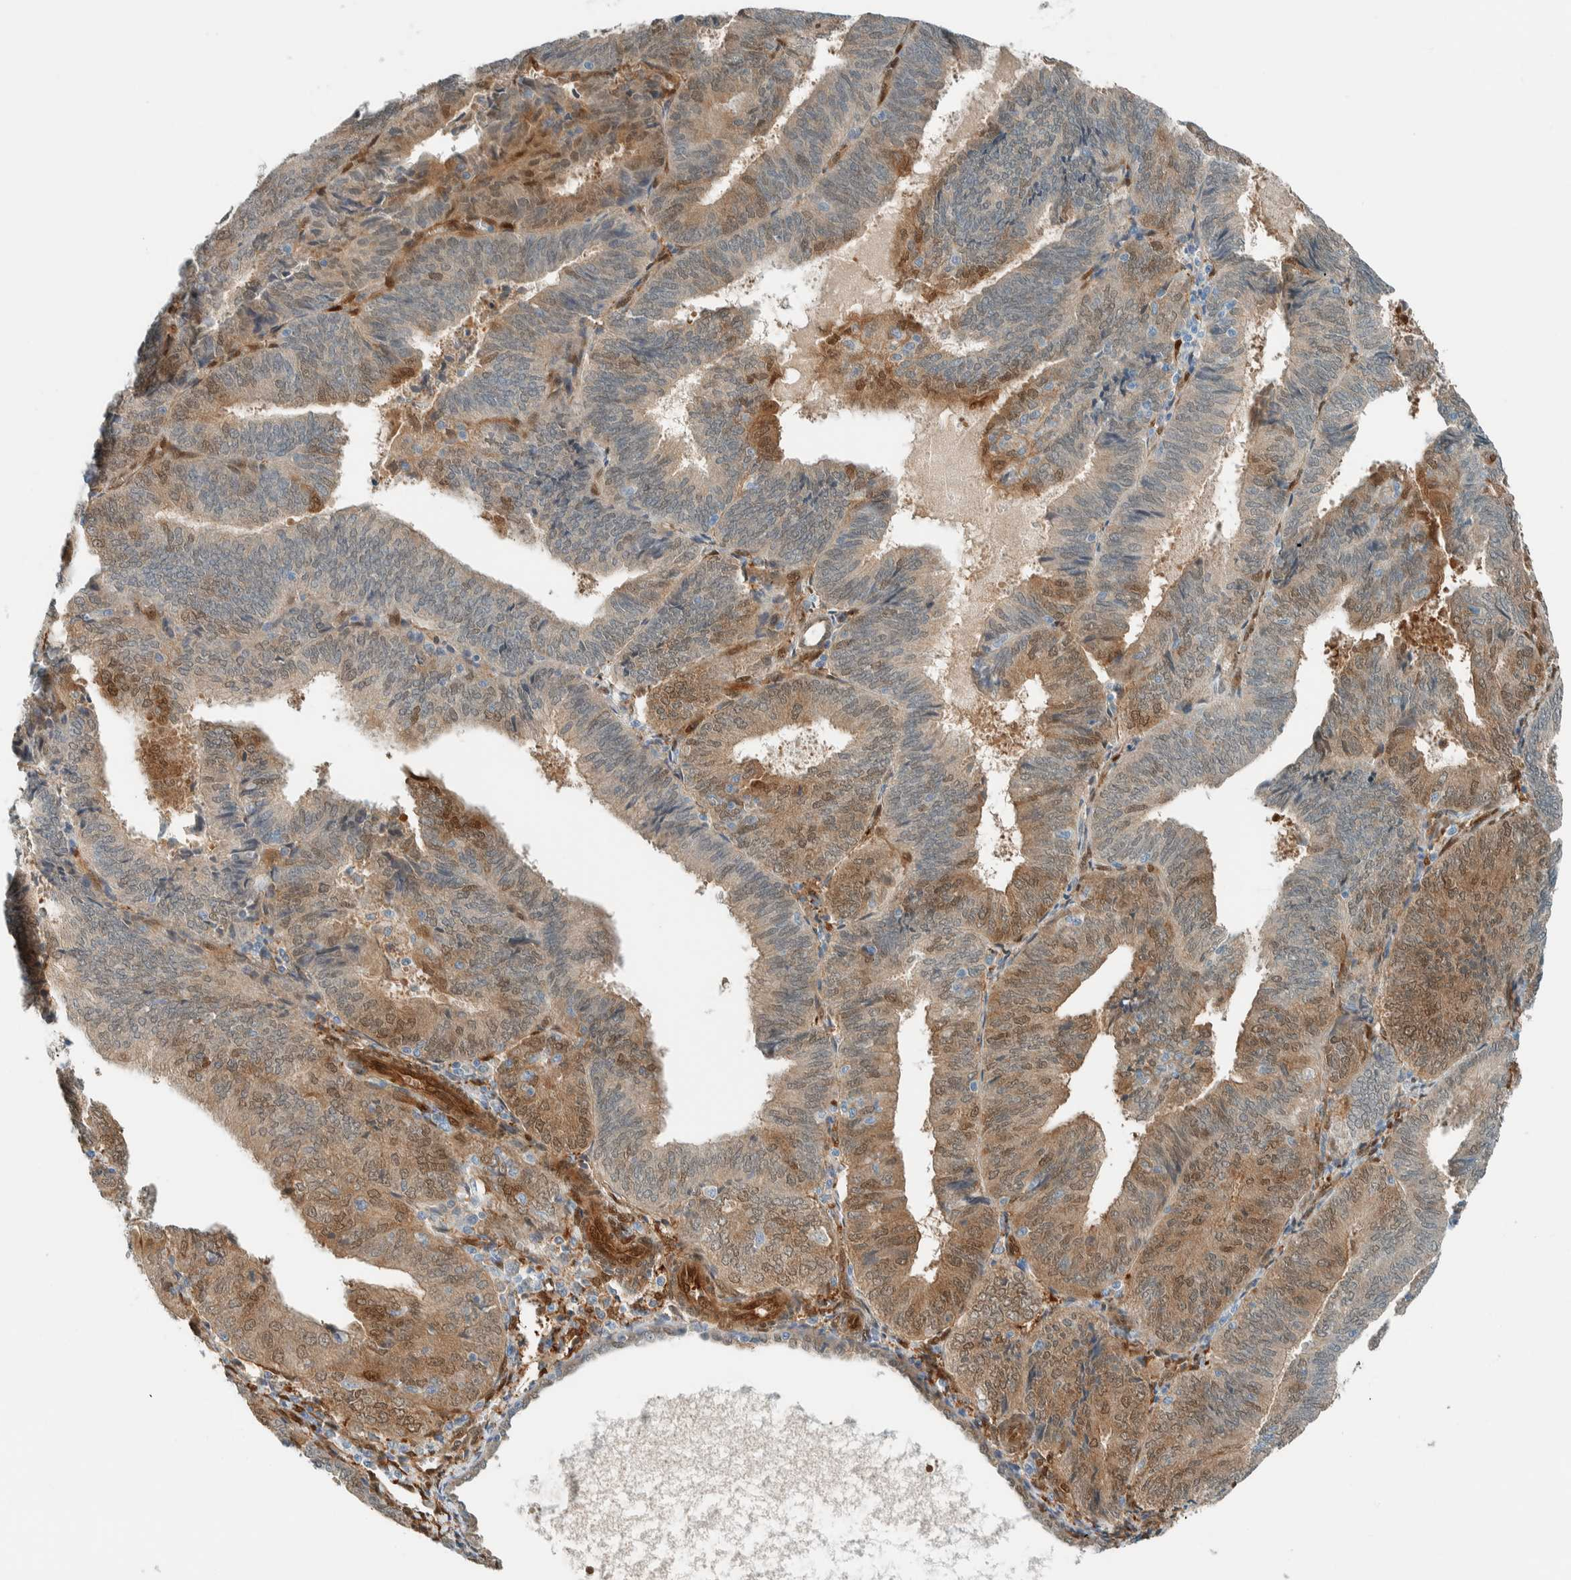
{"staining": {"intensity": "moderate", "quantity": "25%-75%", "location": "cytoplasmic/membranous,nuclear"}, "tissue": "endometrial cancer", "cell_type": "Tumor cells", "image_type": "cancer", "snomed": [{"axis": "morphology", "description": "Adenocarcinoma, NOS"}, {"axis": "topography", "description": "Endometrium"}], "caption": "This micrograph exhibits immunohistochemistry staining of human endometrial cancer (adenocarcinoma), with medium moderate cytoplasmic/membranous and nuclear expression in about 25%-75% of tumor cells.", "gene": "NXN", "patient": {"sex": "female", "age": 81}}